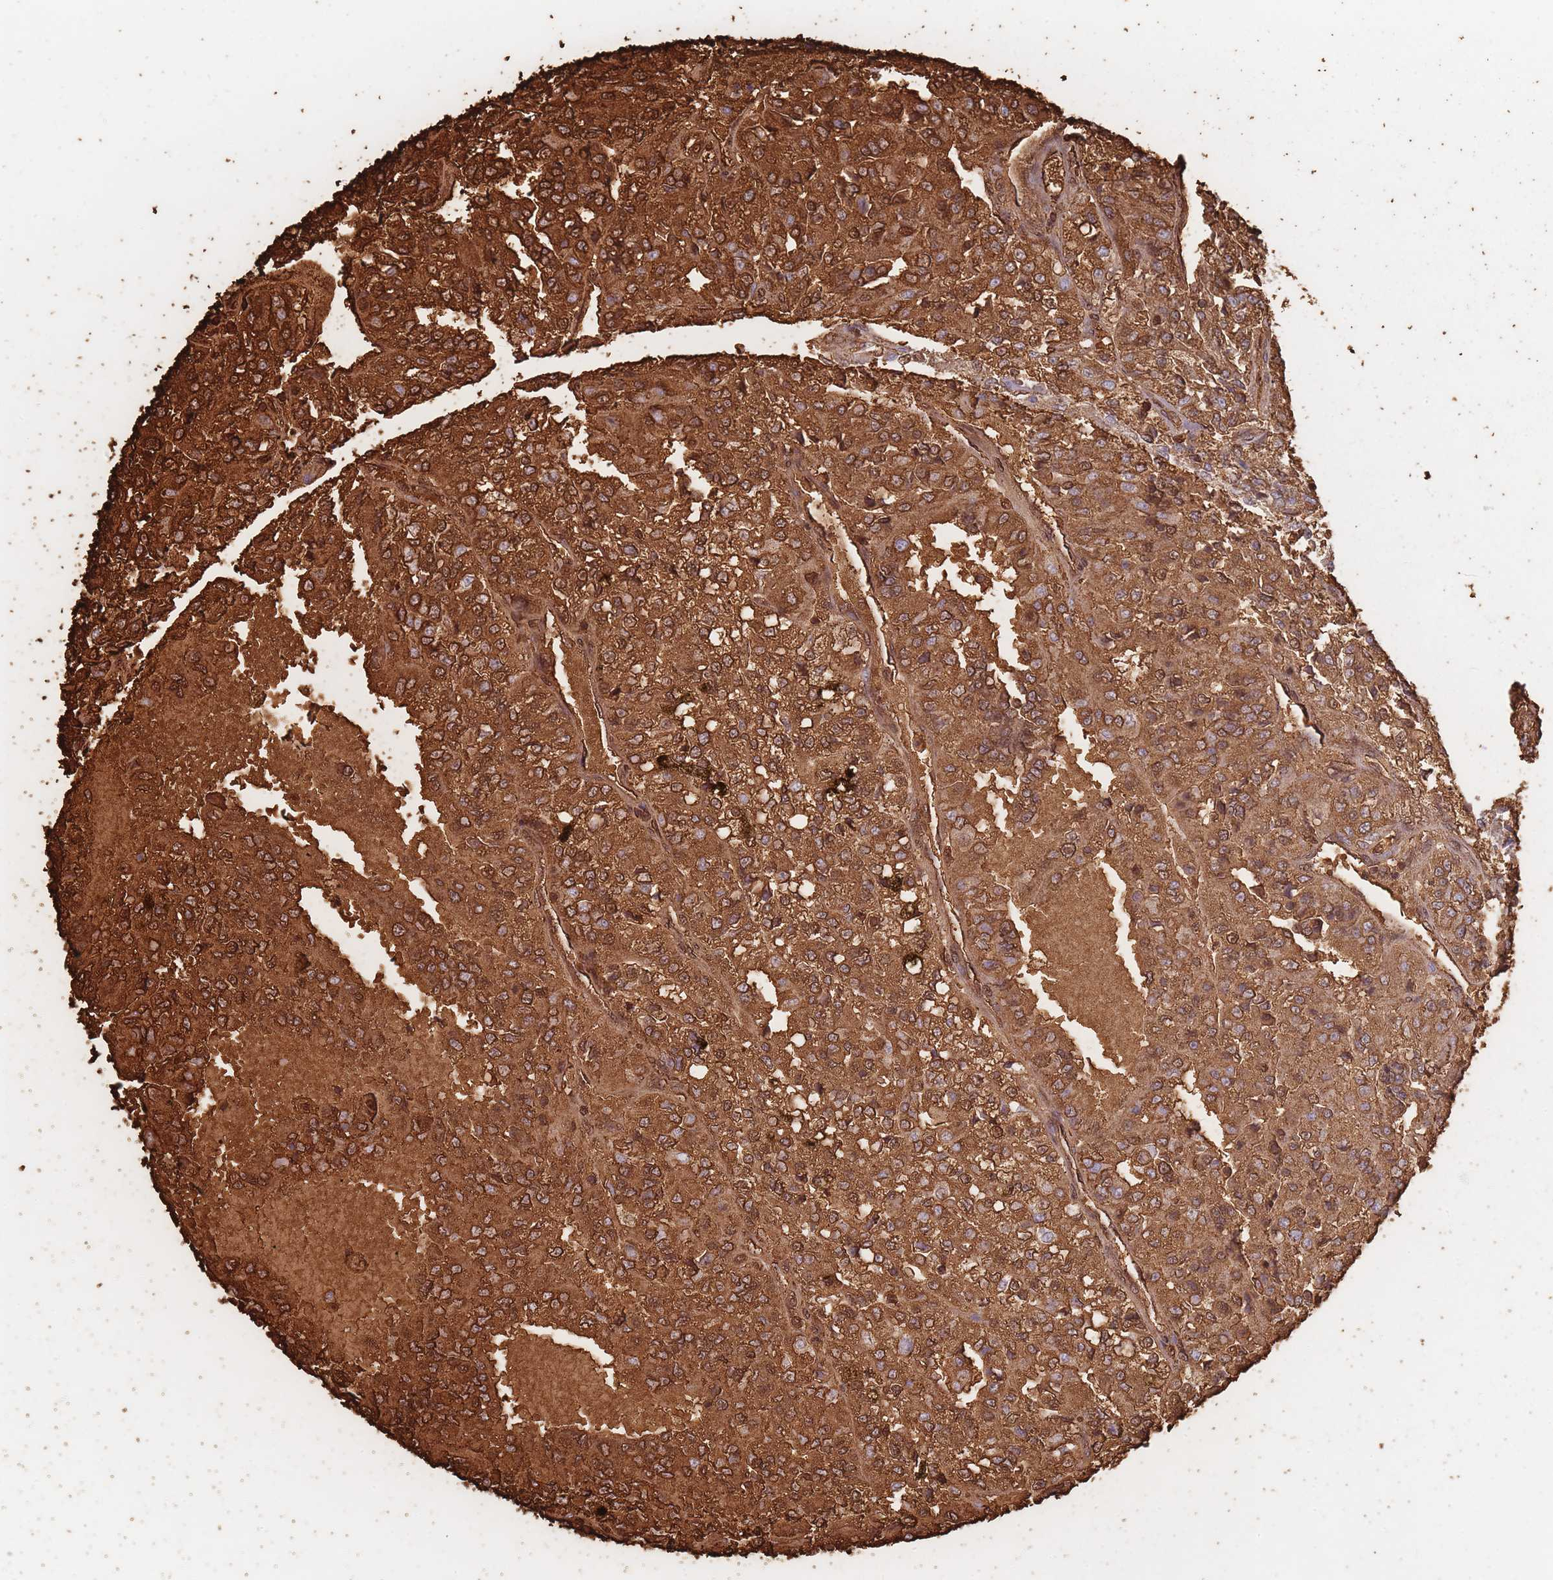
{"staining": {"intensity": "strong", "quantity": ">75%", "location": "cytoplasmic/membranous"}, "tissue": "renal cancer", "cell_type": "Tumor cells", "image_type": "cancer", "snomed": [{"axis": "morphology", "description": "Adenocarcinoma, NOS"}, {"axis": "topography", "description": "Kidney"}], "caption": "Adenocarcinoma (renal) stained with a brown dye reveals strong cytoplasmic/membranous positive expression in about >75% of tumor cells.", "gene": "SLC2A6", "patient": {"sex": "female", "age": 63}}